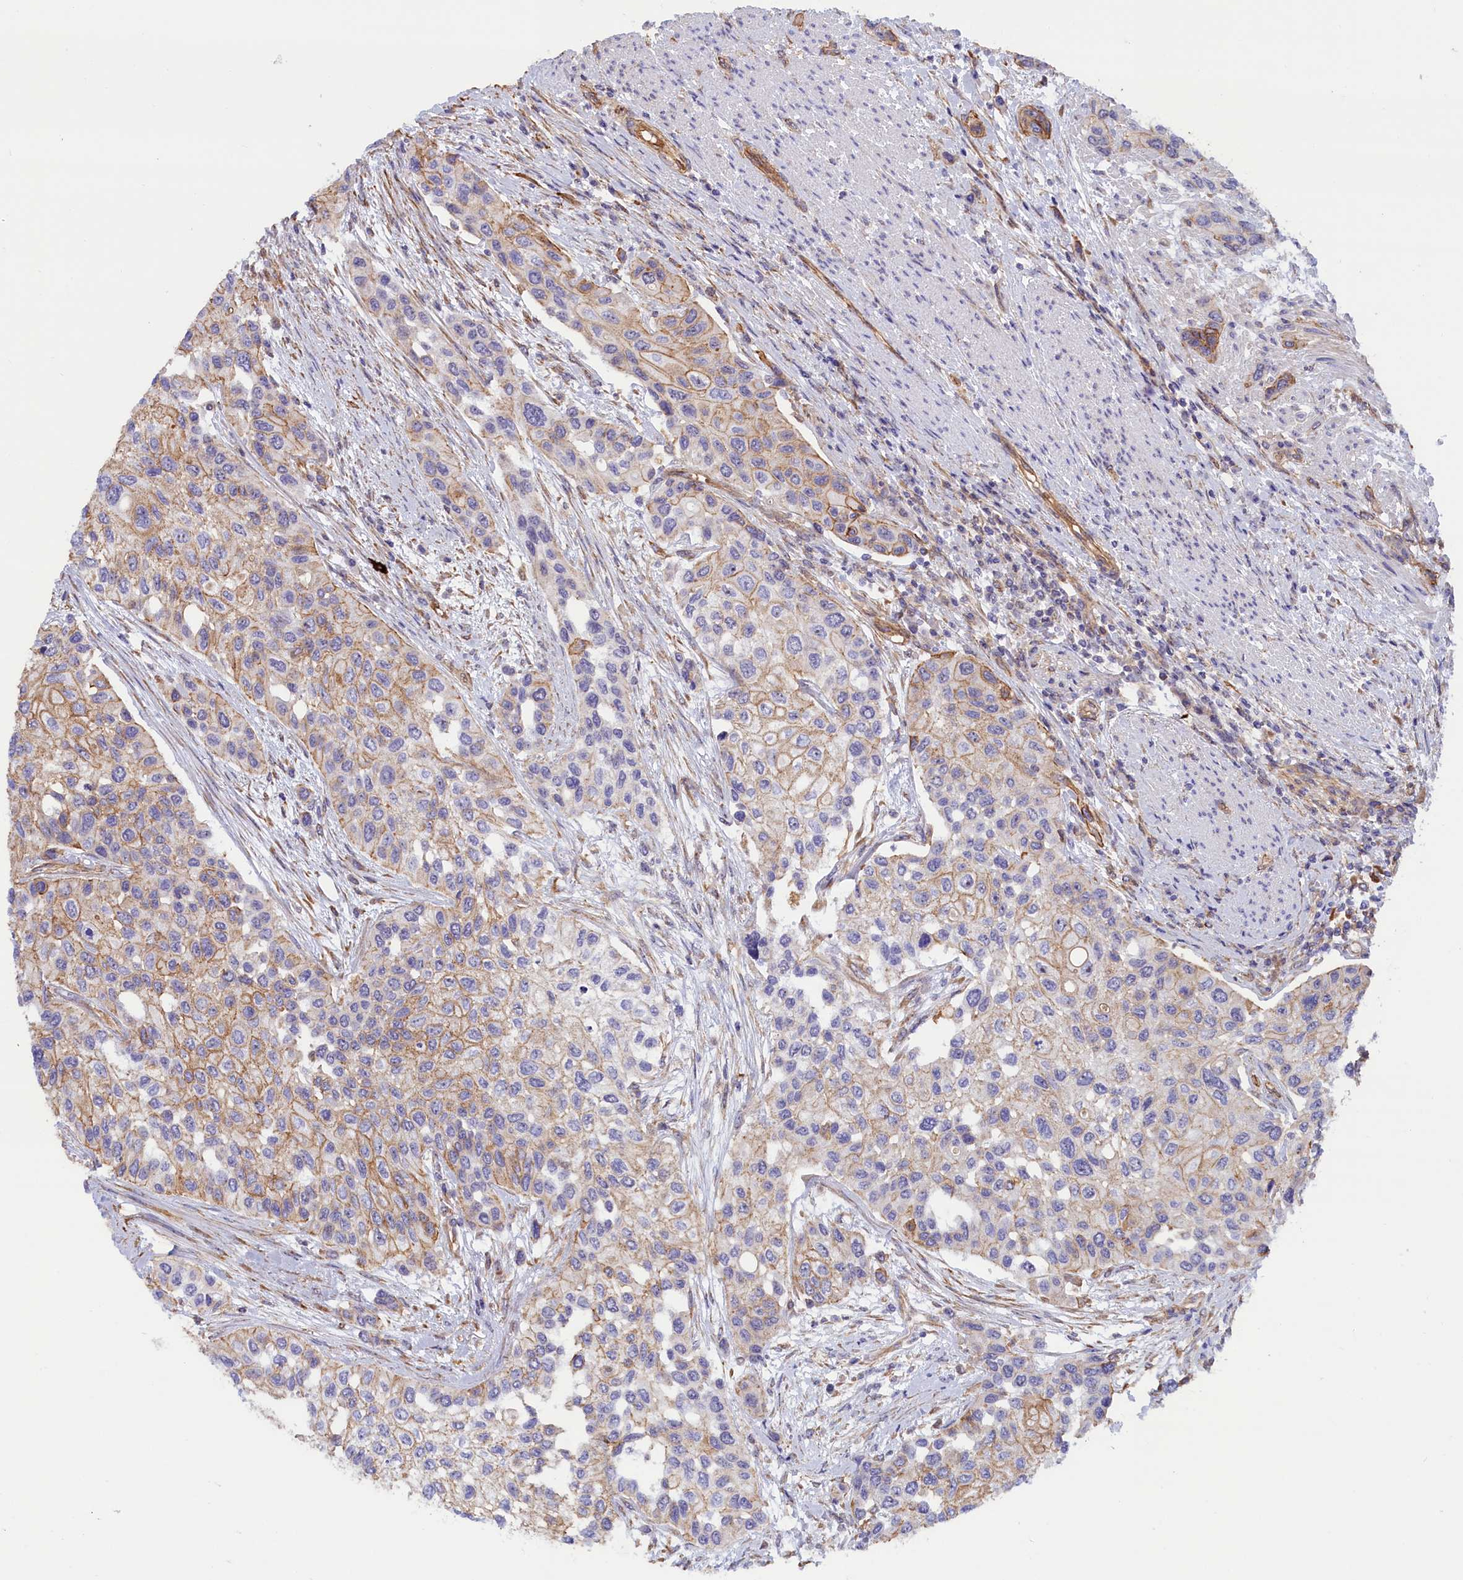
{"staining": {"intensity": "moderate", "quantity": "25%-75%", "location": "cytoplasmic/membranous"}, "tissue": "urothelial cancer", "cell_type": "Tumor cells", "image_type": "cancer", "snomed": [{"axis": "morphology", "description": "Normal tissue, NOS"}, {"axis": "morphology", "description": "Urothelial carcinoma, High grade"}, {"axis": "topography", "description": "Vascular tissue"}, {"axis": "topography", "description": "Urinary bladder"}], "caption": "A brown stain shows moderate cytoplasmic/membranous staining of a protein in urothelial cancer tumor cells.", "gene": "ABCC12", "patient": {"sex": "female", "age": 56}}